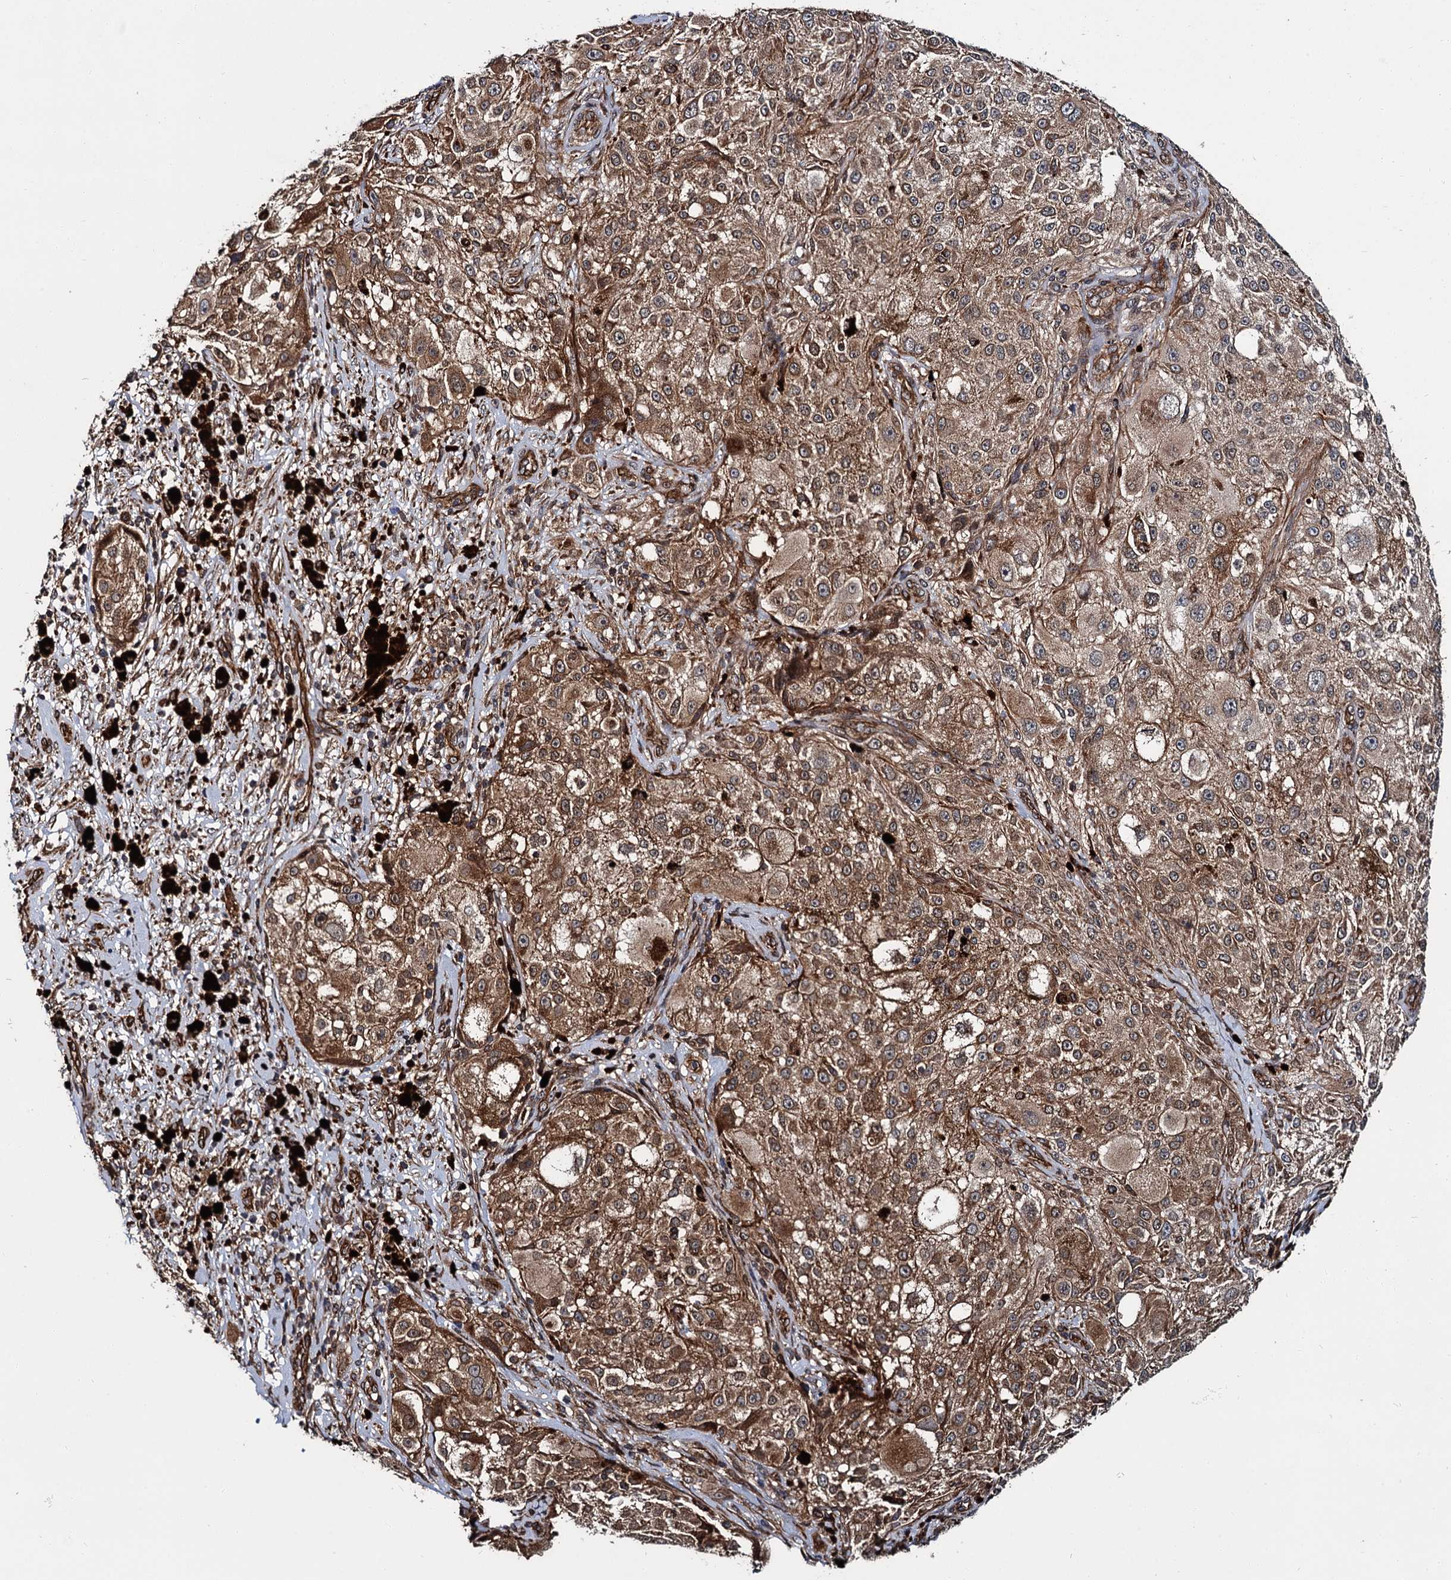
{"staining": {"intensity": "moderate", "quantity": ">75%", "location": "cytoplasmic/membranous"}, "tissue": "melanoma", "cell_type": "Tumor cells", "image_type": "cancer", "snomed": [{"axis": "morphology", "description": "Necrosis, NOS"}, {"axis": "morphology", "description": "Malignant melanoma, NOS"}, {"axis": "topography", "description": "Skin"}], "caption": "IHC histopathology image of melanoma stained for a protein (brown), which shows medium levels of moderate cytoplasmic/membranous staining in about >75% of tumor cells.", "gene": "ZFYVE19", "patient": {"sex": "female", "age": 87}}